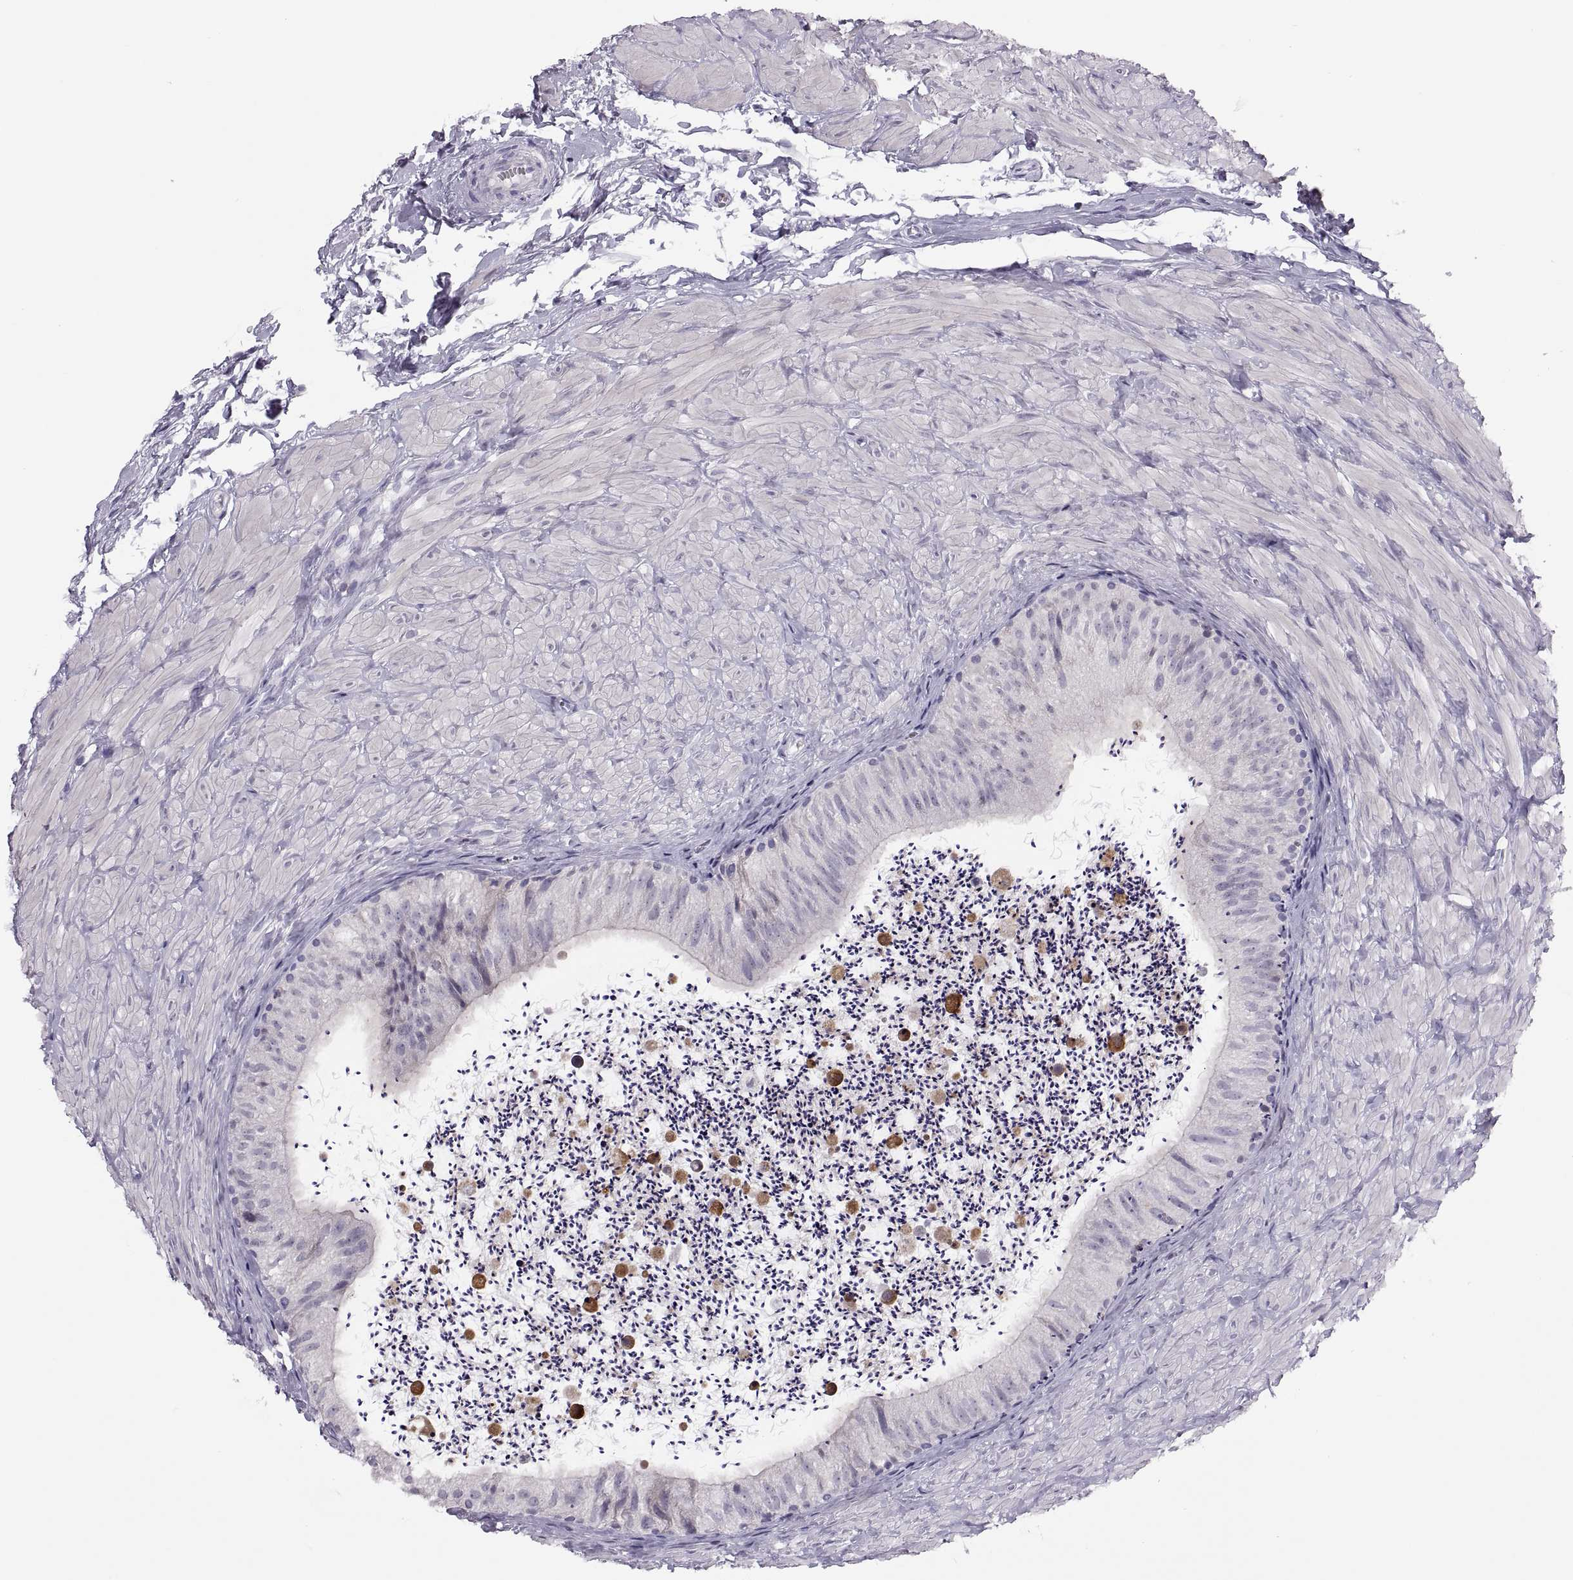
{"staining": {"intensity": "negative", "quantity": "none", "location": "none"}, "tissue": "epididymis", "cell_type": "Glandular cells", "image_type": "normal", "snomed": [{"axis": "morphology", "description": "Normal tissue, NOS"}, {"axis": "topography", "description": "Epididymis"}], "caption": "The image reveals no staining of glandular cells in unremarkable epididymis.", "gene": "TTC21A", "patient": {"sex": "male", "age": 32}}